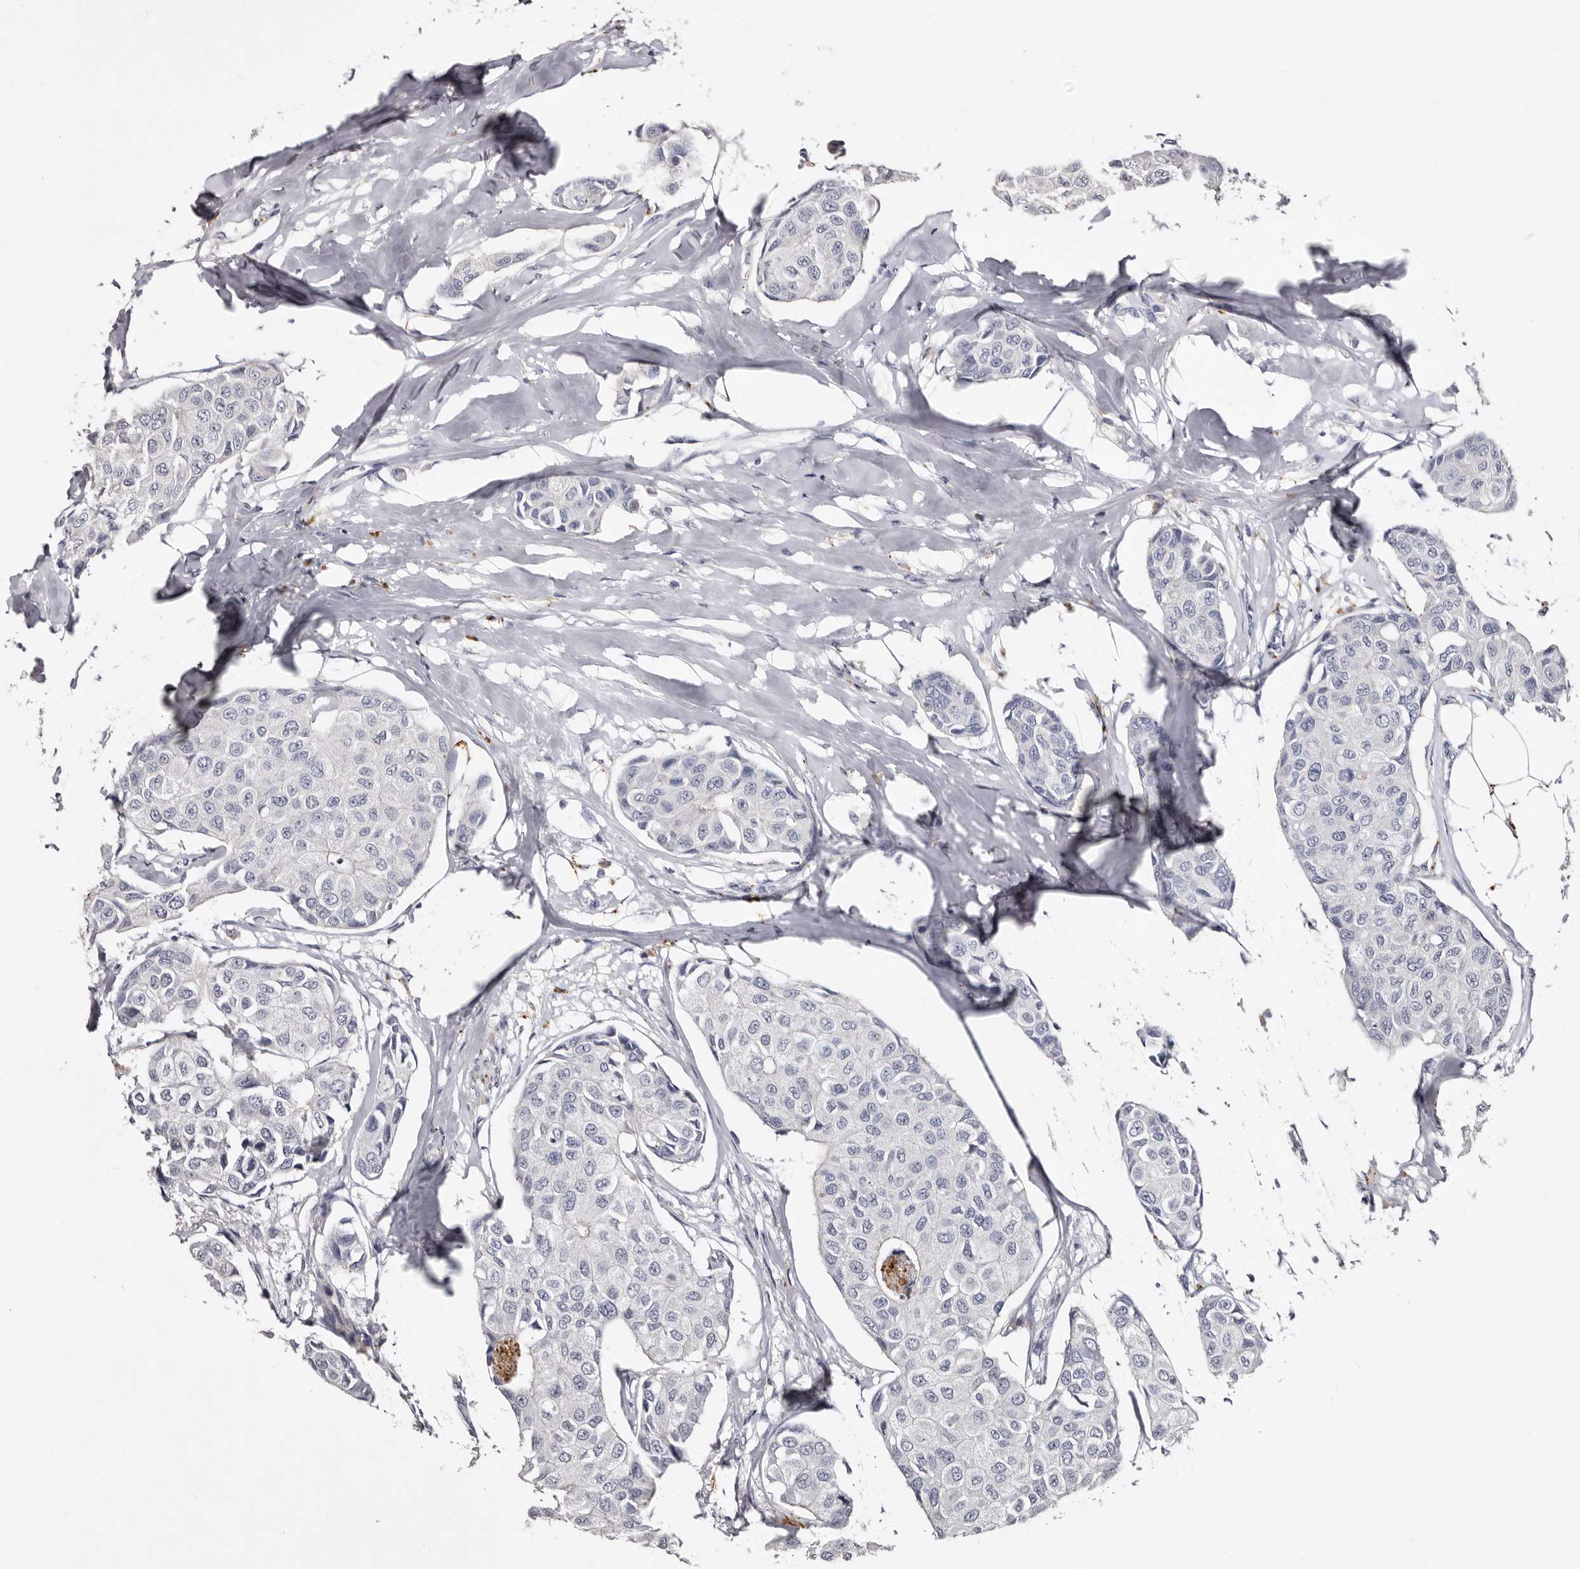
{"staining": {"intensity": "negative", "quantity": "none", "location": "none"}, "tissue": "breast cancer", "cell_type": "Tumor cells", "image_type": "cancer", "snomed": [{"axis": "morphology", "description": "Duct carcinoma"}, {"axis": "topography", "description": "Breast"}], "caption": "The histopathology image demonstrates no significant positivity in tumor cells of breast cancer (intraductal carcinoma). (Immunohistochemistry (ihc), brightfield microscopy, high magnification).", "gene": "SLC10A4", "patient": {"sex": "female", "age": 80}}